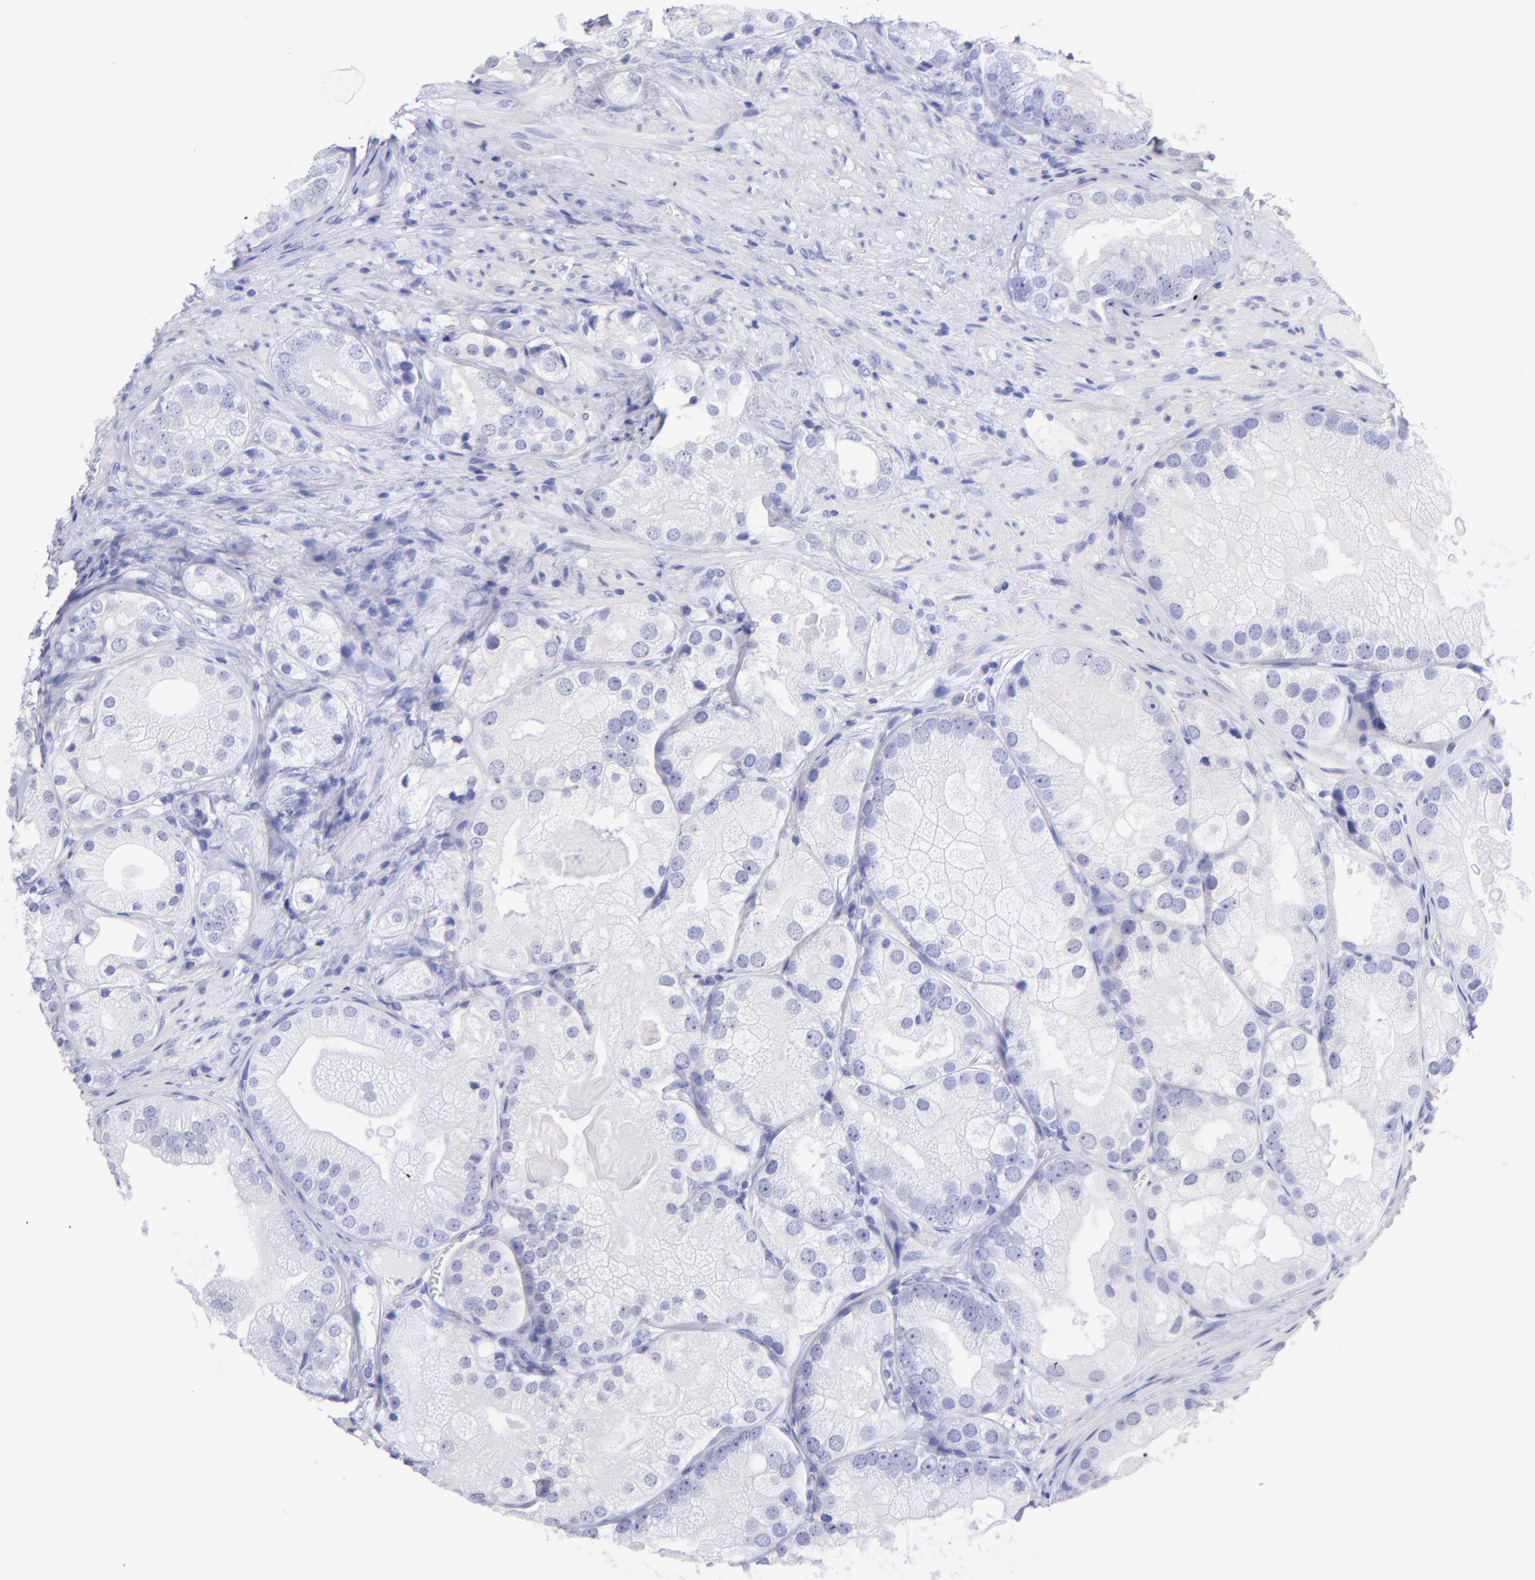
{"staining": {"intensity": "negative", "quantity": "none", "location": "none"}, "tissue": "prostate cancer", "cell_type": "Tumor cells", "image_type": "cancer", "snomed": [{"axis": "morphology", "description": "Adenocarcinoma, Low grade"}, {"axis": "topography", "description": "Prostate"}], "caption": "A micrograph of human prostate low-grade adenocarcinoma is negative for staining in tumor cells.", "gene": "CNP", "patient": {"sex": "male", "age": 69}}